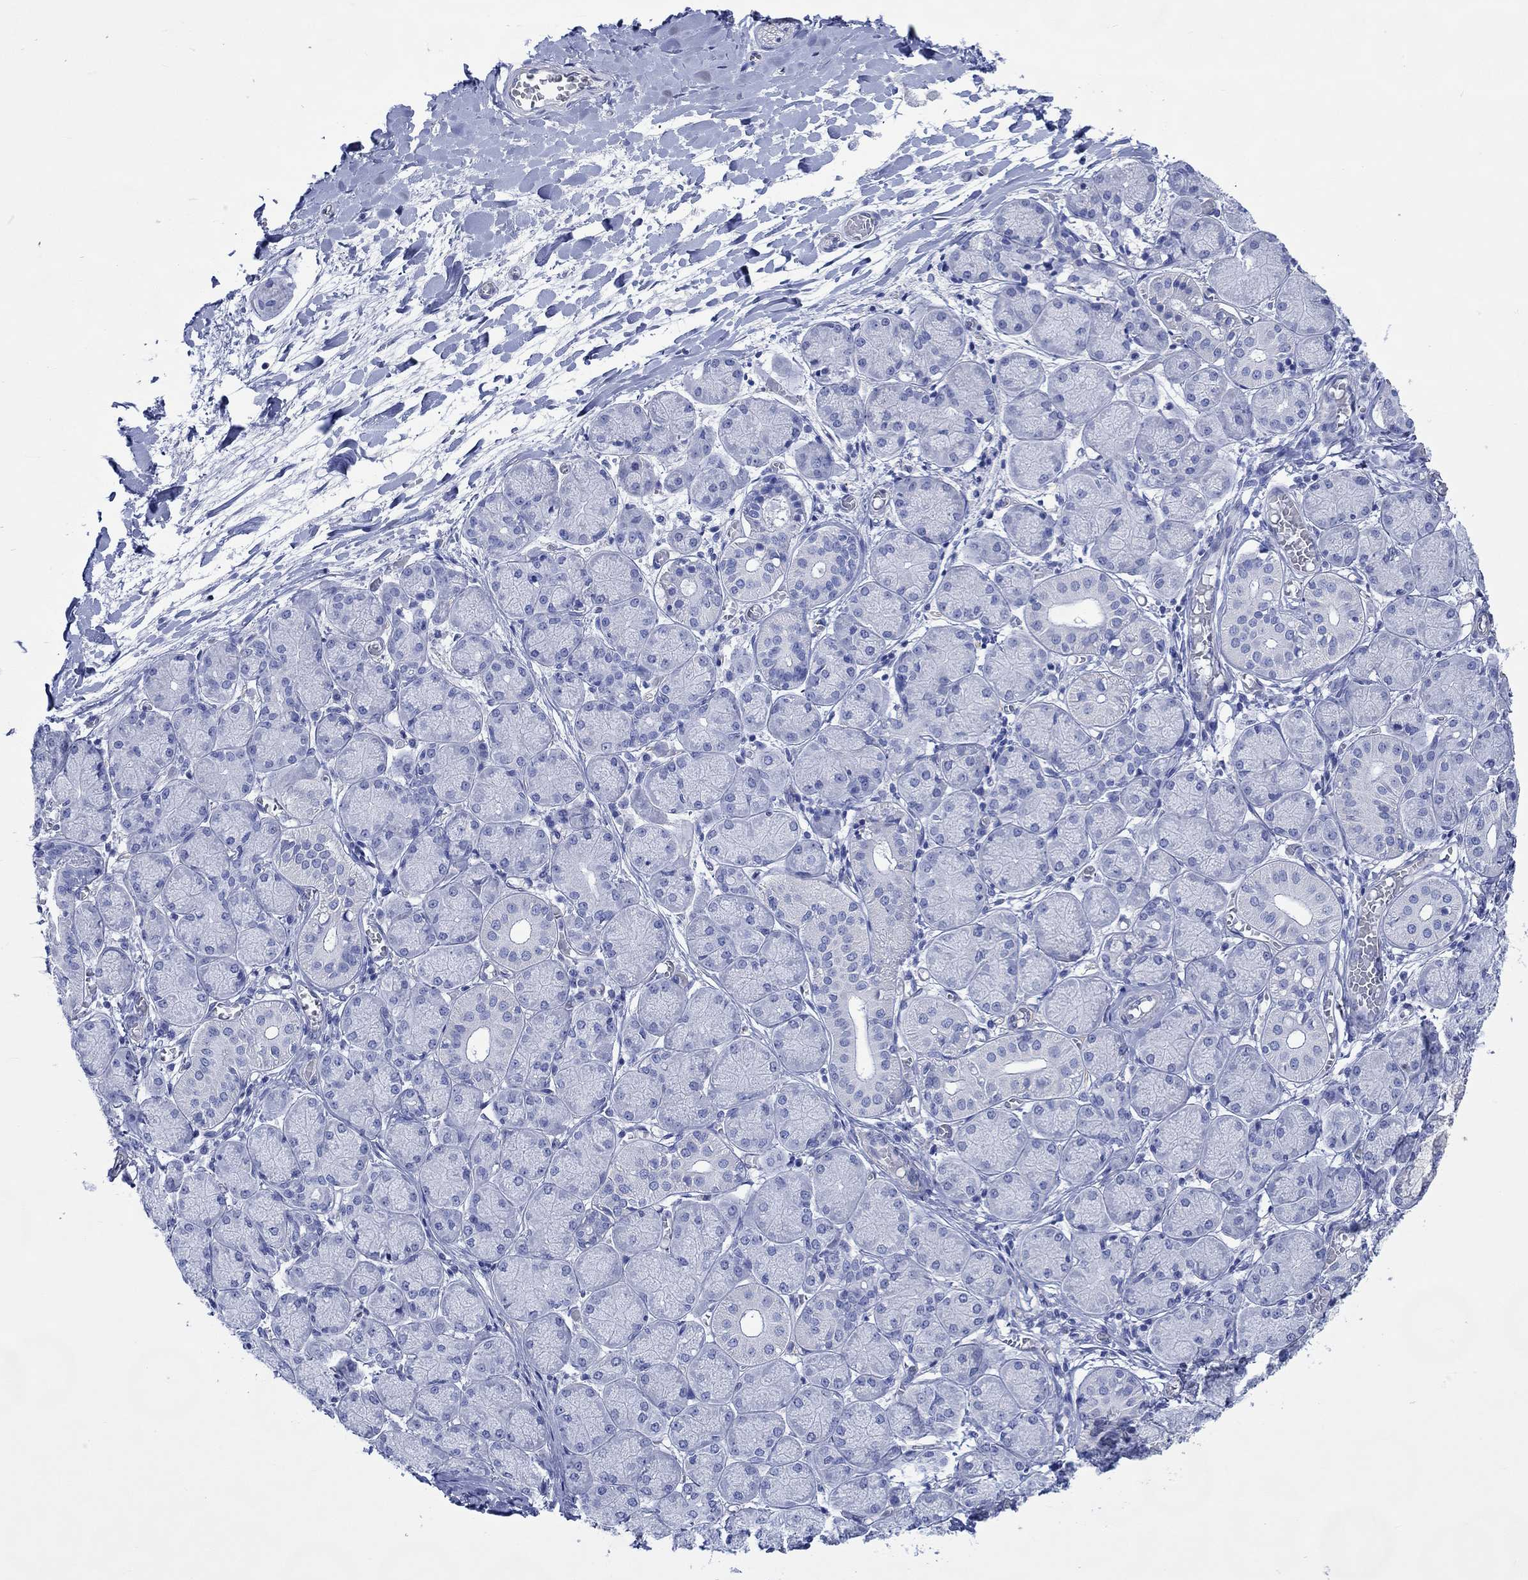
{"staining": {"intensity": "negative", "quantity": "none", "location": "none"}, "tissue": "salivary gland", "cell_type": "Glandular cells", "image_type": "normal", "snomed": [{"axis": "morphology", "description": "Normal tissue, NOS"}, {"axis": "topography", "description": "Salivary gland"}, {"axis": "topography", "description": "Peripheral nerve tissue"}], "caption": "Immunohistochemistry (IHC) histopathology image of unremarkable salivary gland: salivary gland stained with DAB (3,3'-diaminobenzidine) reveals no significant protein staining in glandular cells.", "gene": "CPLX1", "patient": {"sex": "female", "age": 24}}